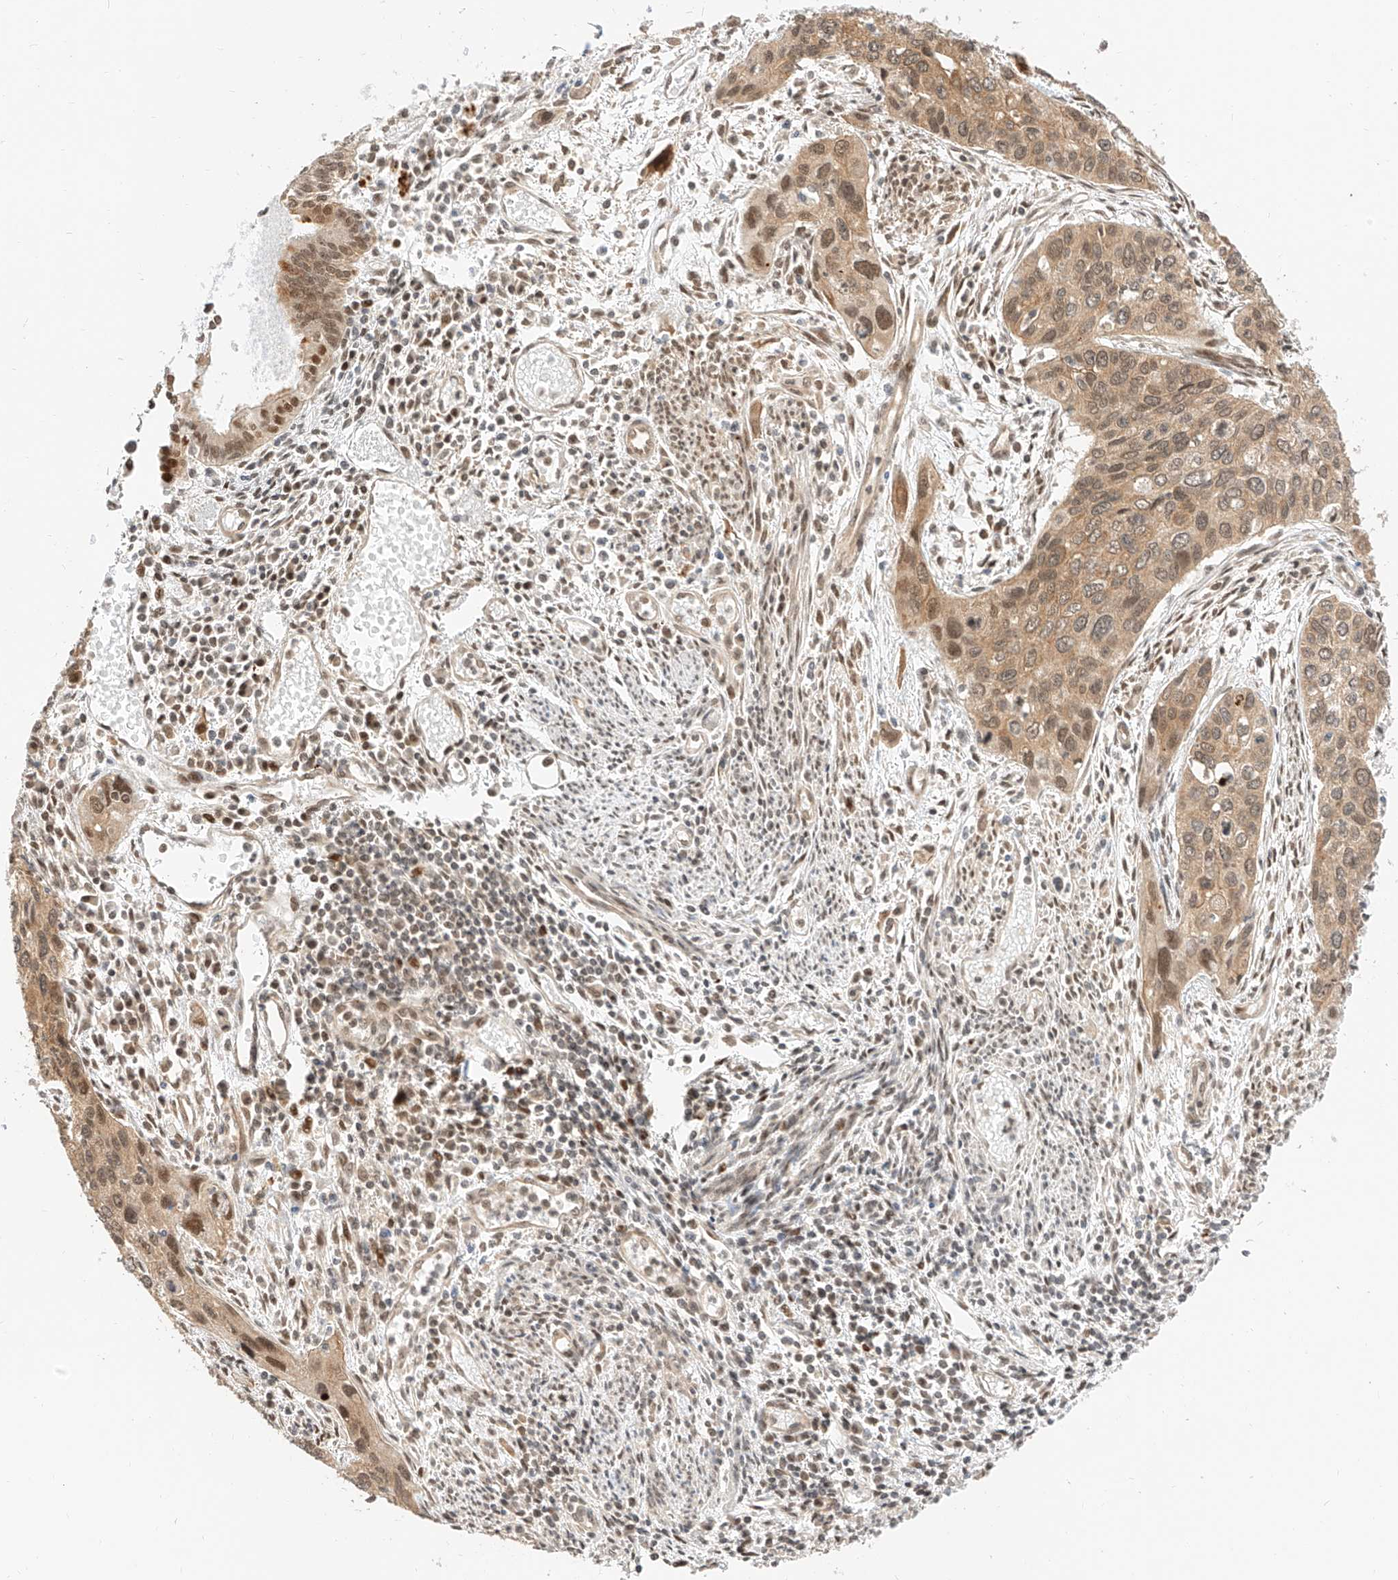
{"staining": {"intensity": "moderate", "quantity": ">75%", "location": "cytoplasmic/membranous,nuclear"}, "tissue": "cervical cancer", "cell_type": "Tumor cells", "image_type": "cancer", "snomed": [{"axis": "morphology", "description": "Squamous cell carcinoma, NOS"}, {"axis": "topography", "description": "Cervix"}], "caption": "Human cervical squamous cell carcinoma stained with a protein marker demonstrates moderate staining in tumor cells.", "gene": "EIF4H", "patient": {"sex": "female", "age": 55}}